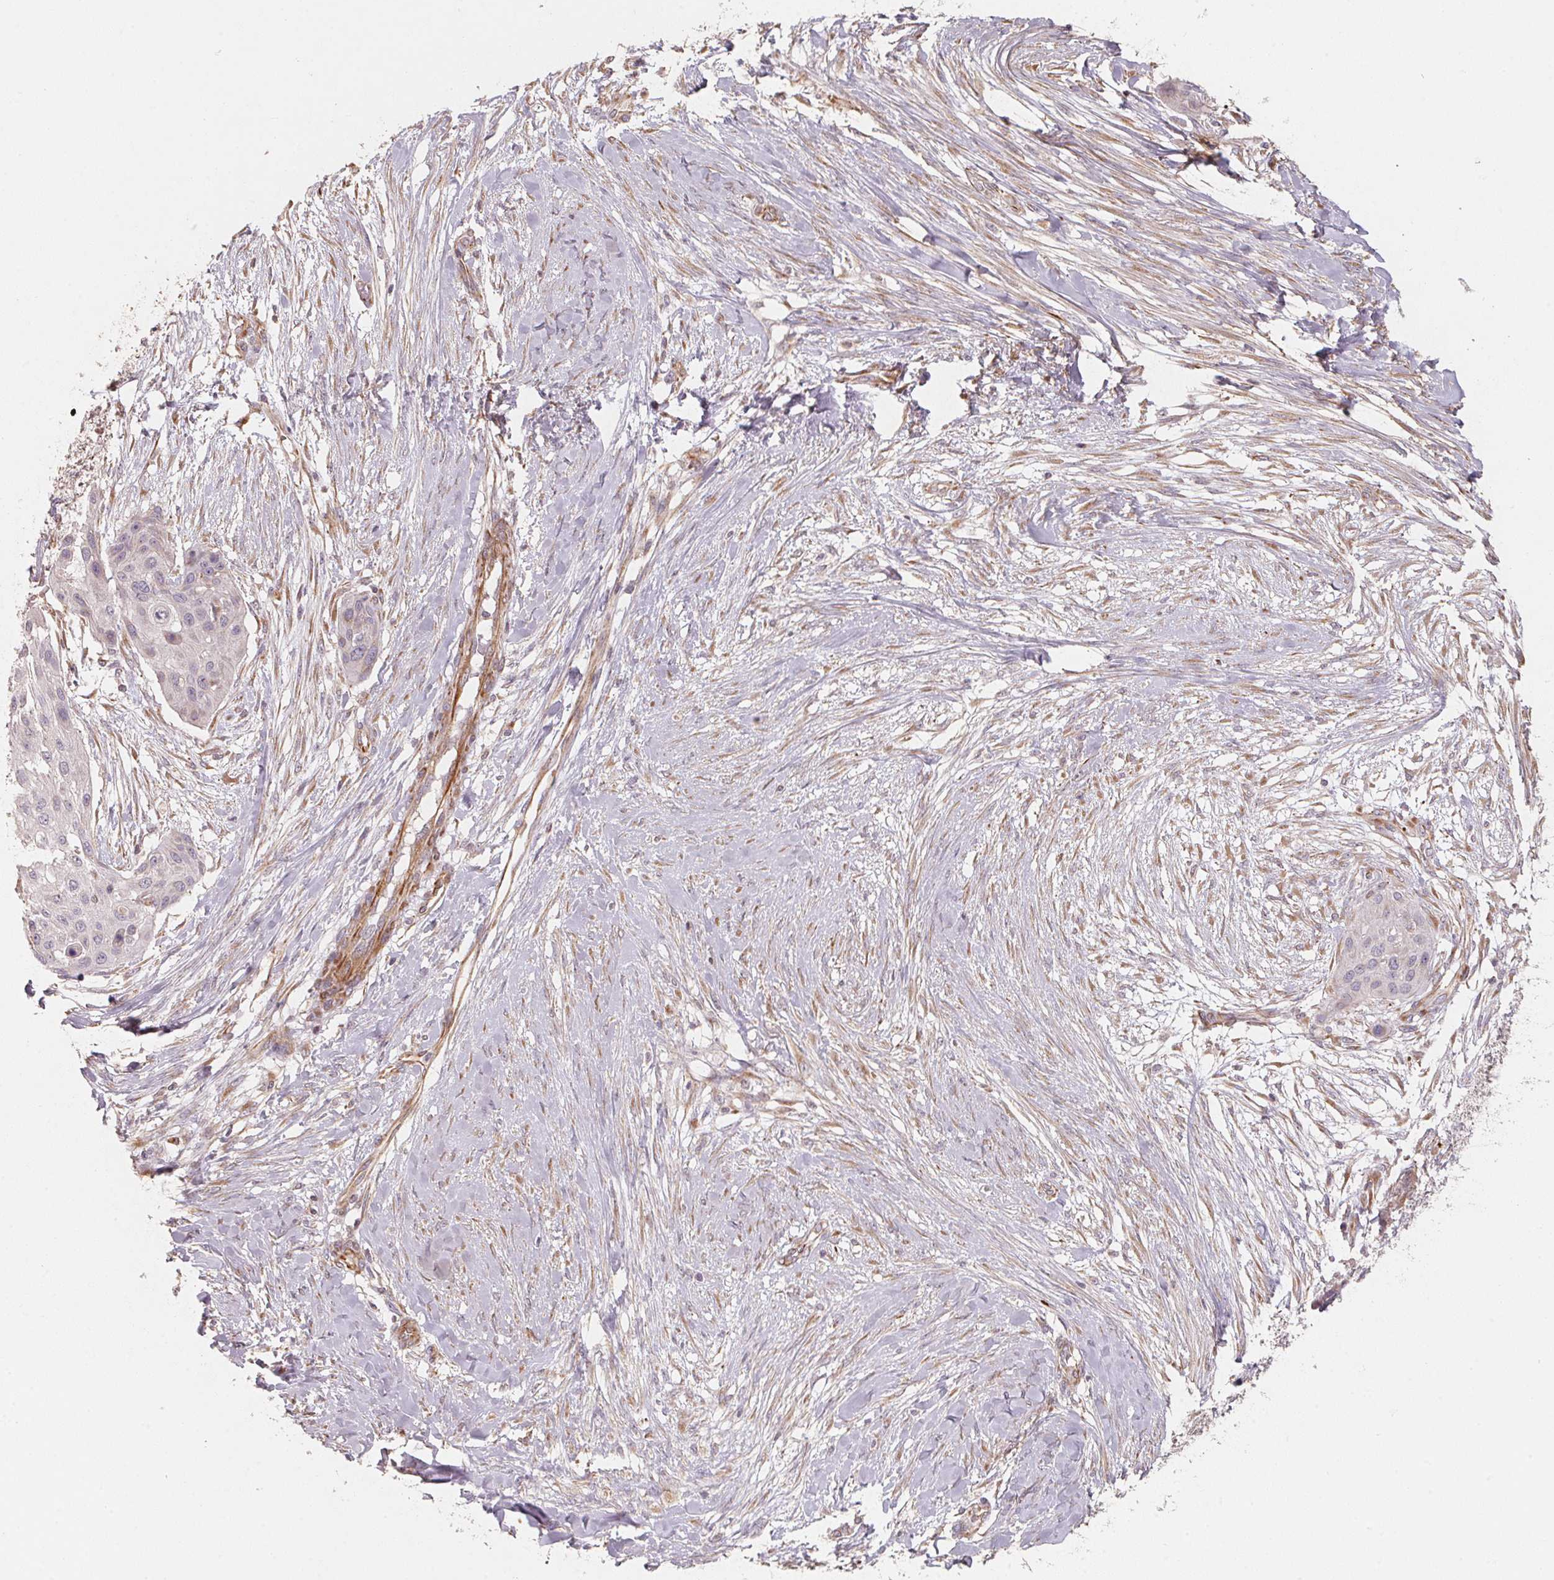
{"staining": {"intensity": "negative", "quantity": "none", "location": "none"}, "tissue": "skin cancer", "cell_type": "Tumor cells", "image_type": "cancer", "snomed": [{"axis": "morphology", "description": "Squamous cell carcinoma, NOS"}, {"axis": "topography", "description": "Skin"}], "caption": "Immunohistochemical staining of squamous cell carcinoma (skin) reveals no significant positivity in tumor cells.", "gene": "TSPAN12", "patient": {"sex": "female", "age": 87}}